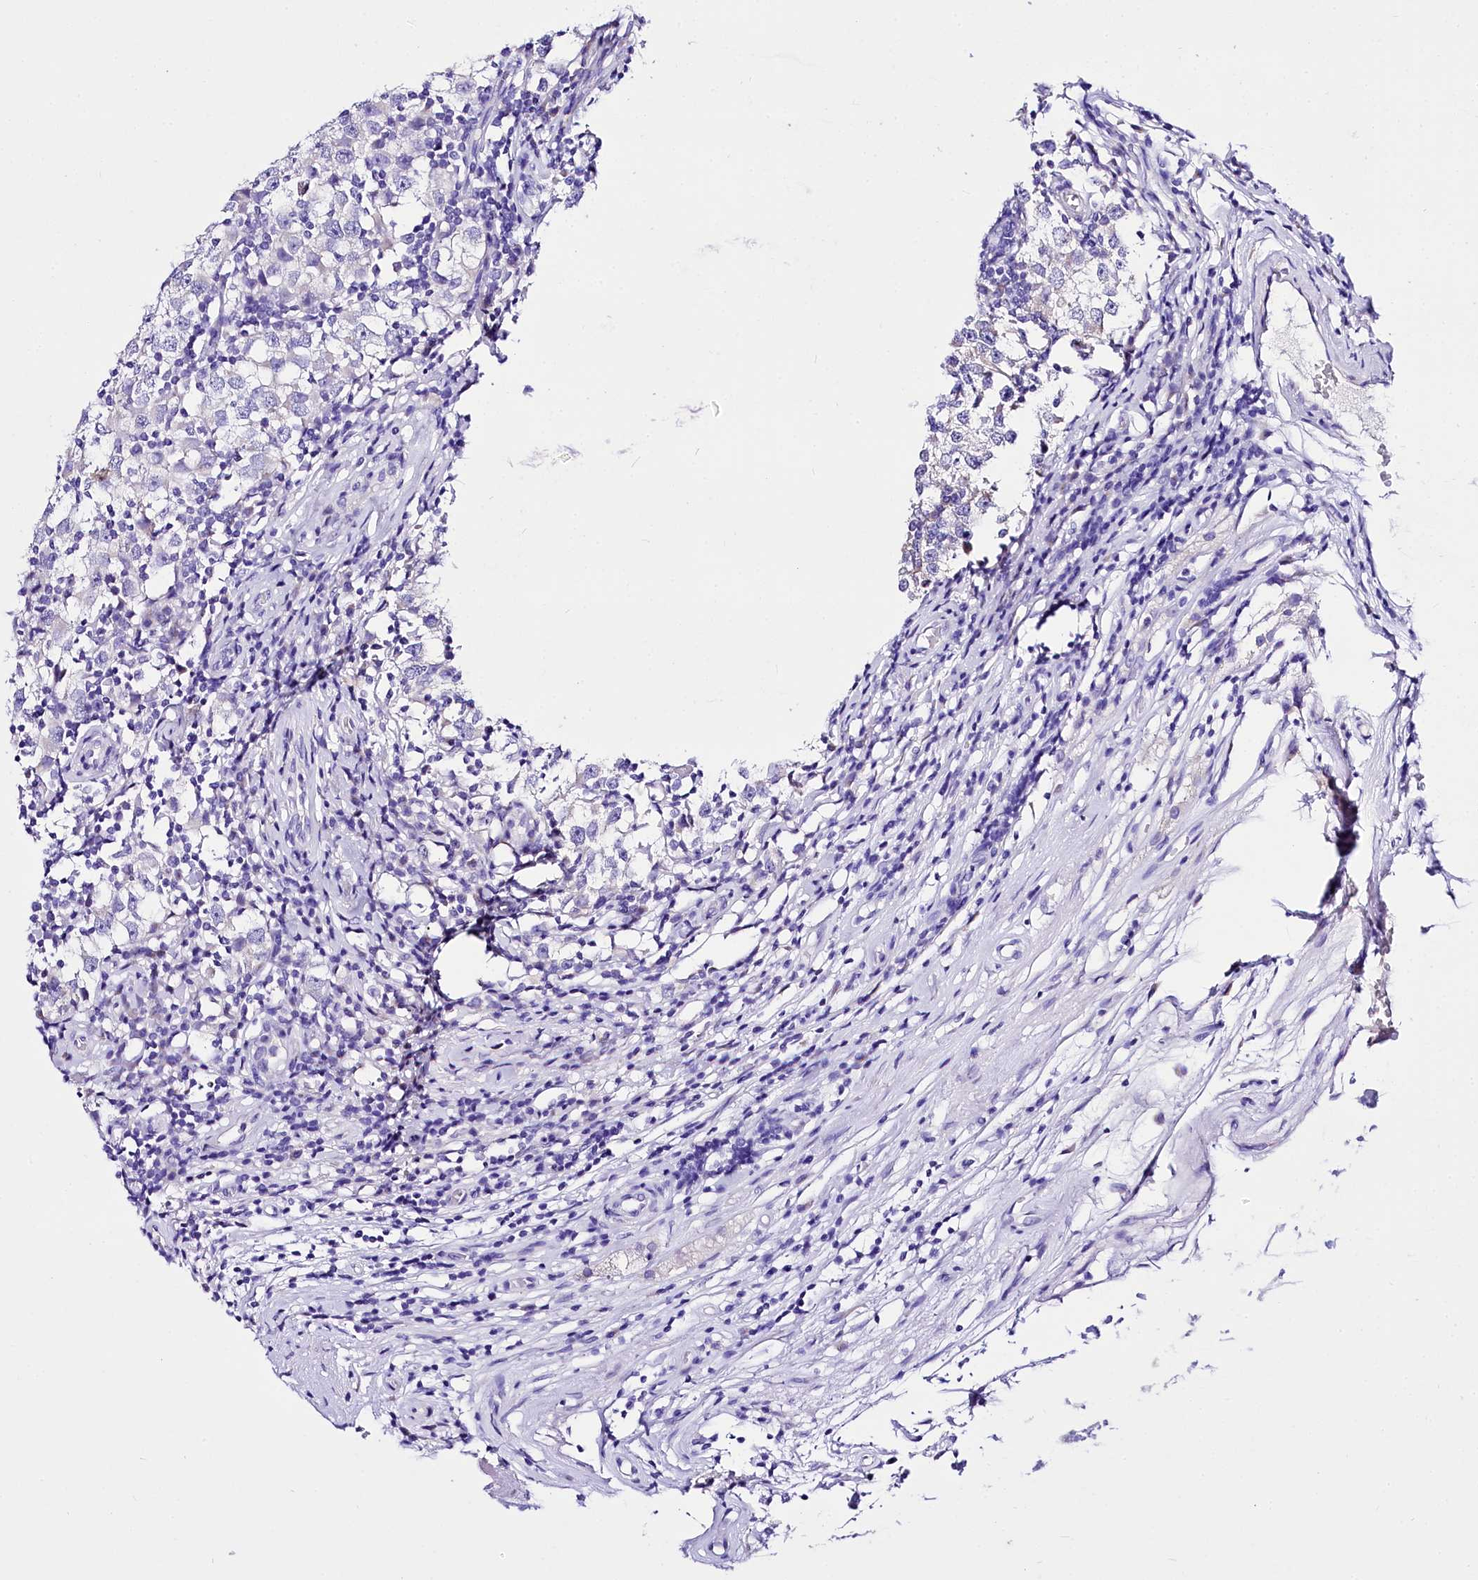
{"staining": {"intensity": "negative", "quantity": "none", "location": "none"}, "tissue": "testis cancer", "cell_type": "Tumor cells", "image_type": "cancer", "snomed": [{"axis": "morphology", "description": "Seminoma, NOS"}, {"axis": "topography", "description": "Testis"}], "caption": "Tumor cells are negative for brown protein staining in testis cancer. (DAB (3,3'-diaminobenzidine) immunohistochemistry with hematoxylin counter stain).", "gene": "A2ML1", "patient": {"sex": "male", "age": 65}}